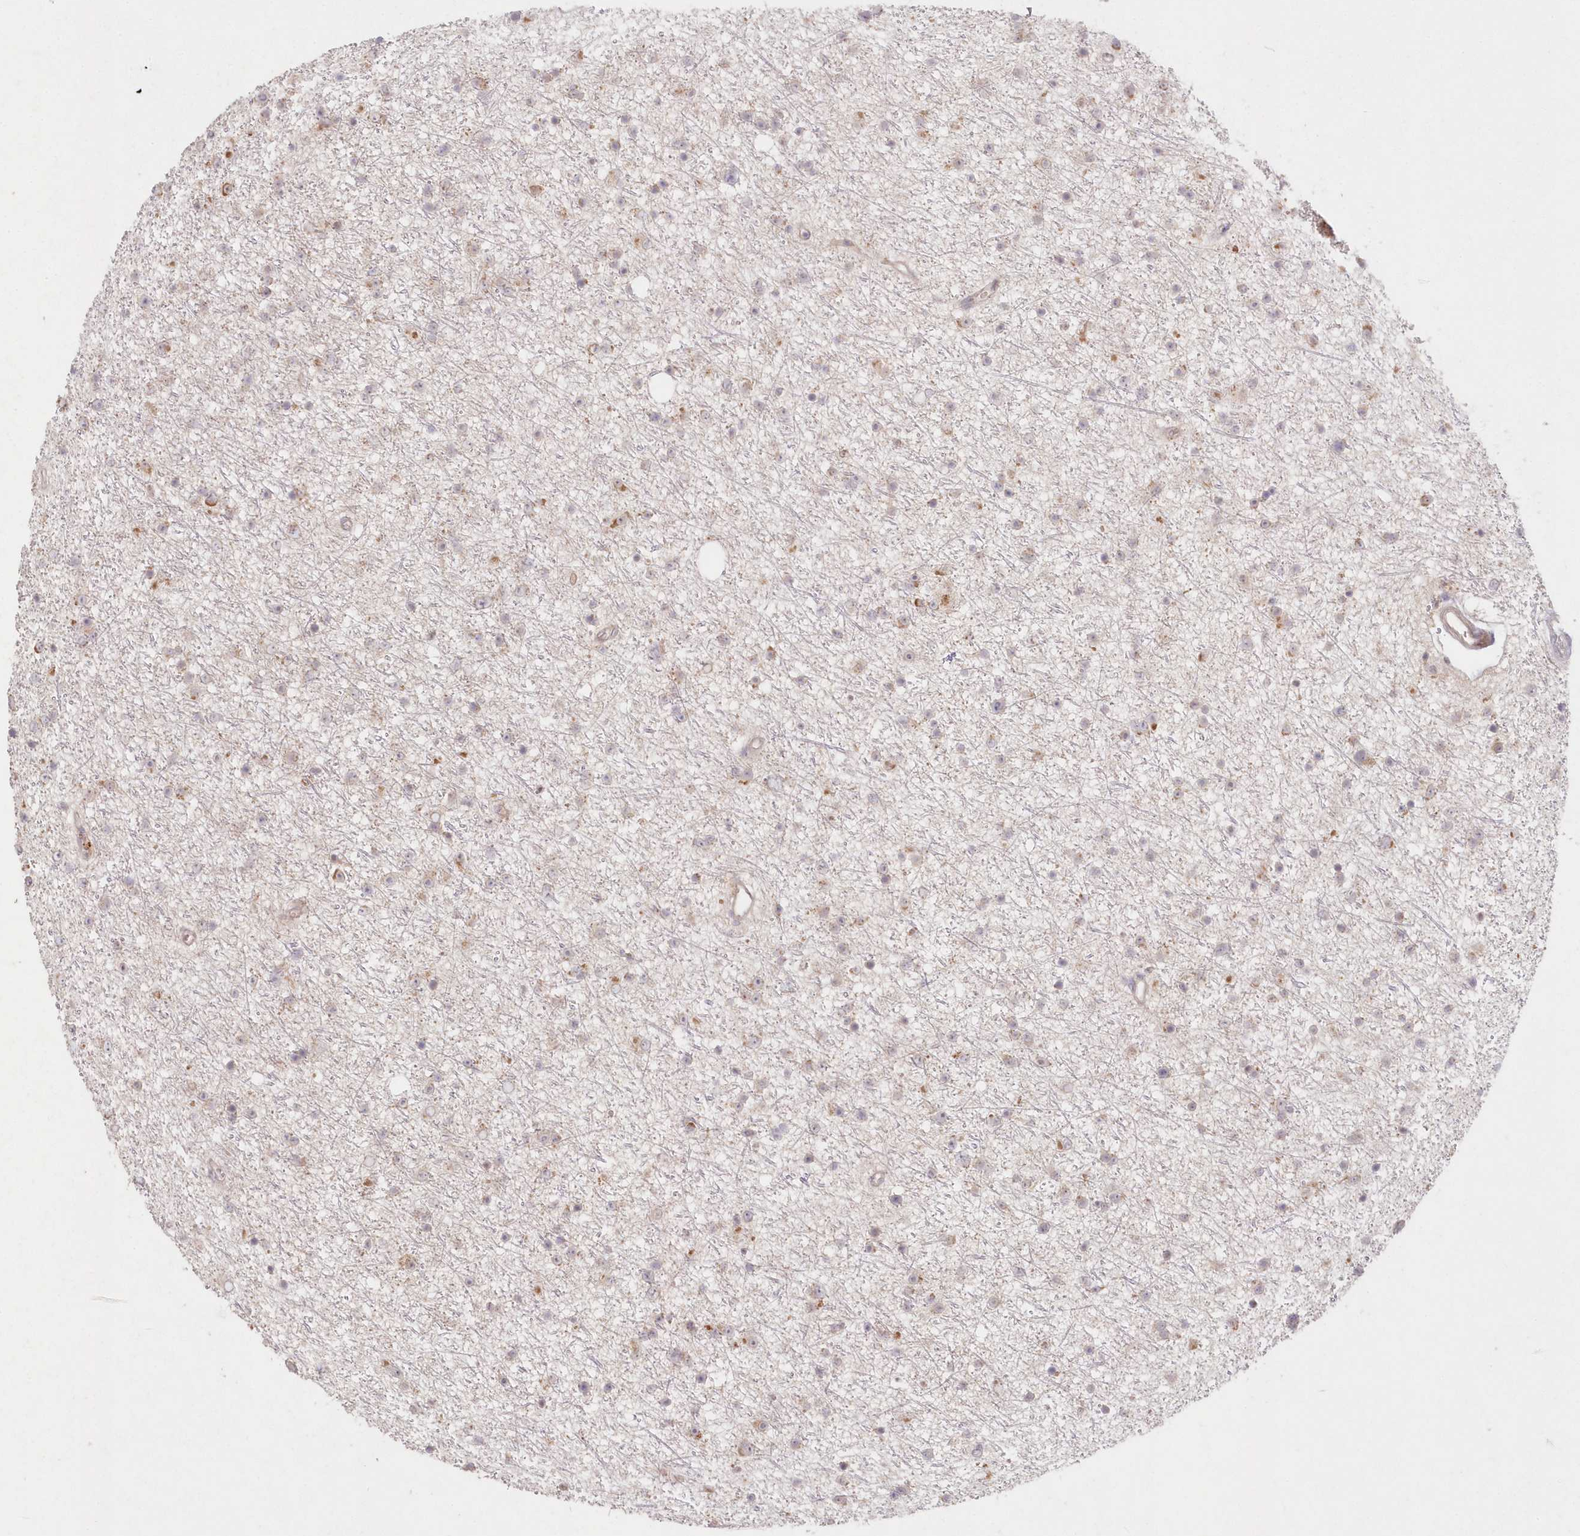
{"staining": {"intensity": "negative", "quantity": "none", "location": "none"}, "tissue": "glioma", "cell_type": "Tumor cells", "image_type": "cancer", "snomed": [{"axis": "morphology", "description": "Glioma, malignant, Low grade"}, {"axis": "topography", "description": "Cerebral cortex"}], "caption": "Micrograph shows no significant protein positivity in tumor cells of glioma.", "gene": "ASCC1", "patient": {"sex": "female", "age": 39}}